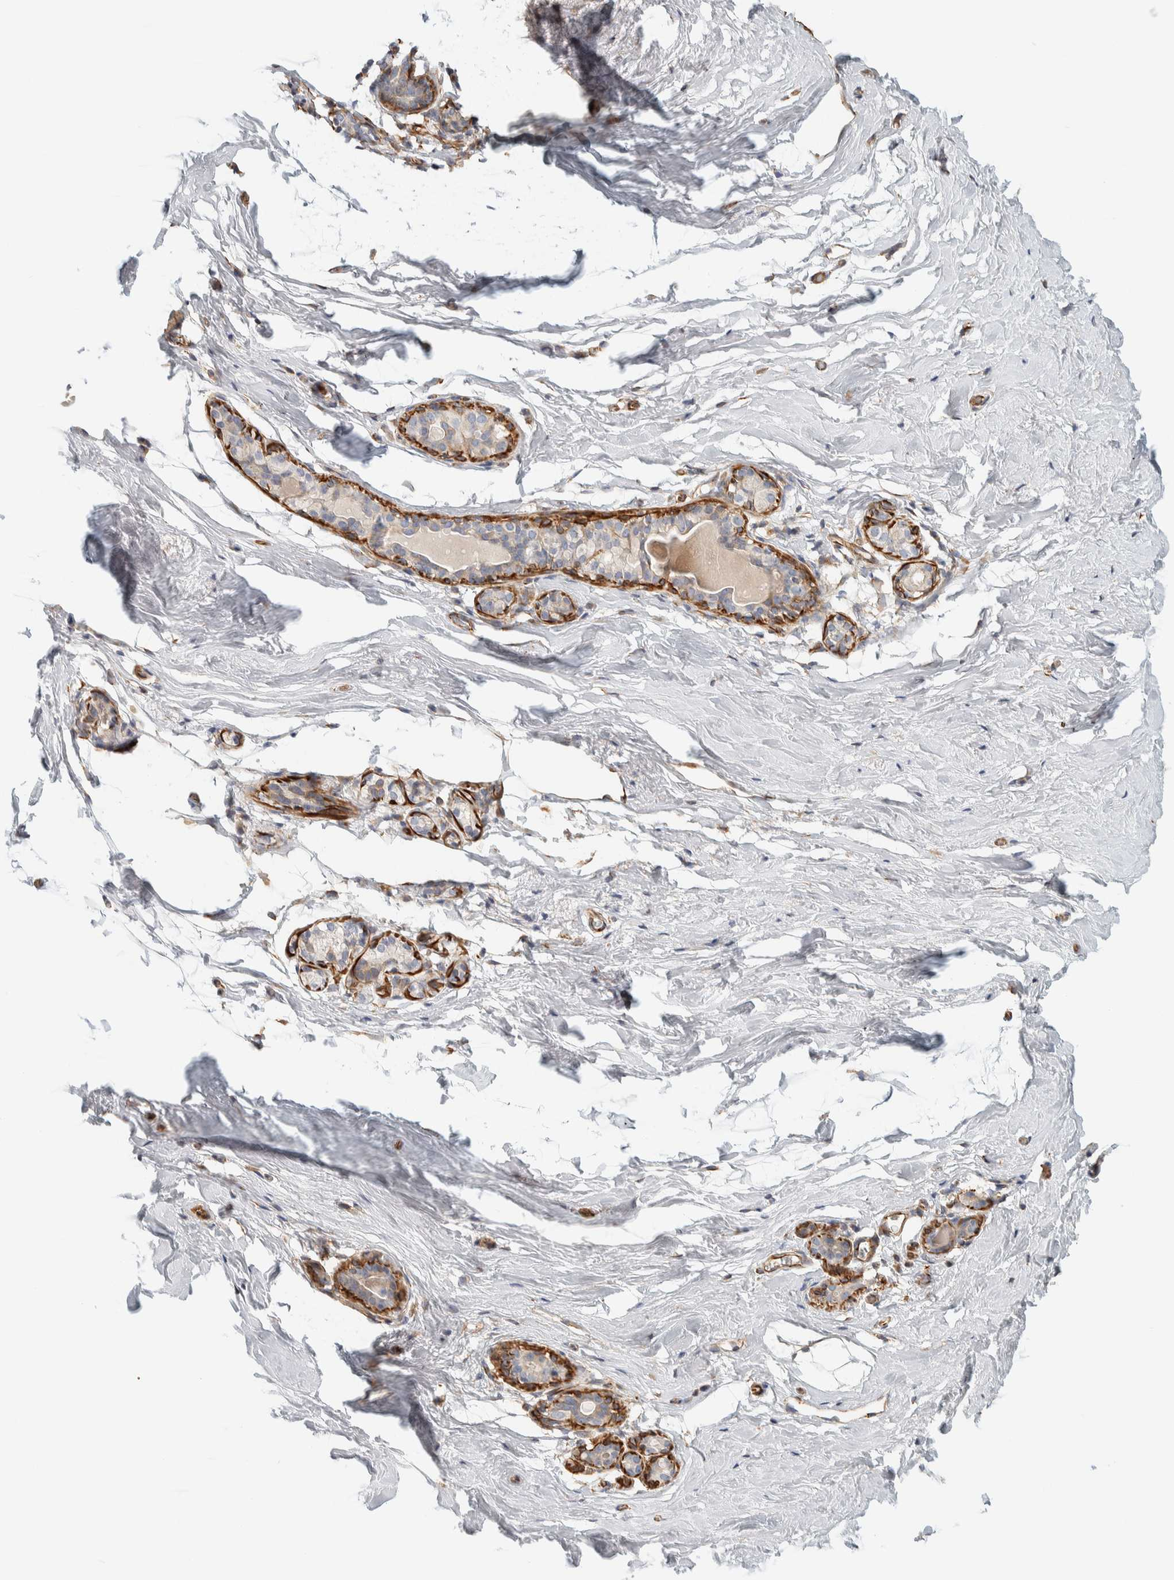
{"staining": {"intensity": "negative", "quantity": "none", "location": "none"}, "tissue": "breast", "cell_type": "Adipocytes", "image_type": "normal", "snomed": [{"axis": "morphology", "description": "Normal tissue, NOS"}, {"axis": "topography", "description": "Breast"}], "caption": "DAB immunohistochemical staining of benign breast exhibits no significant expression in adipocytes.", "gene": "CDR2", "patient": {"sex": "female", "age": 62}}